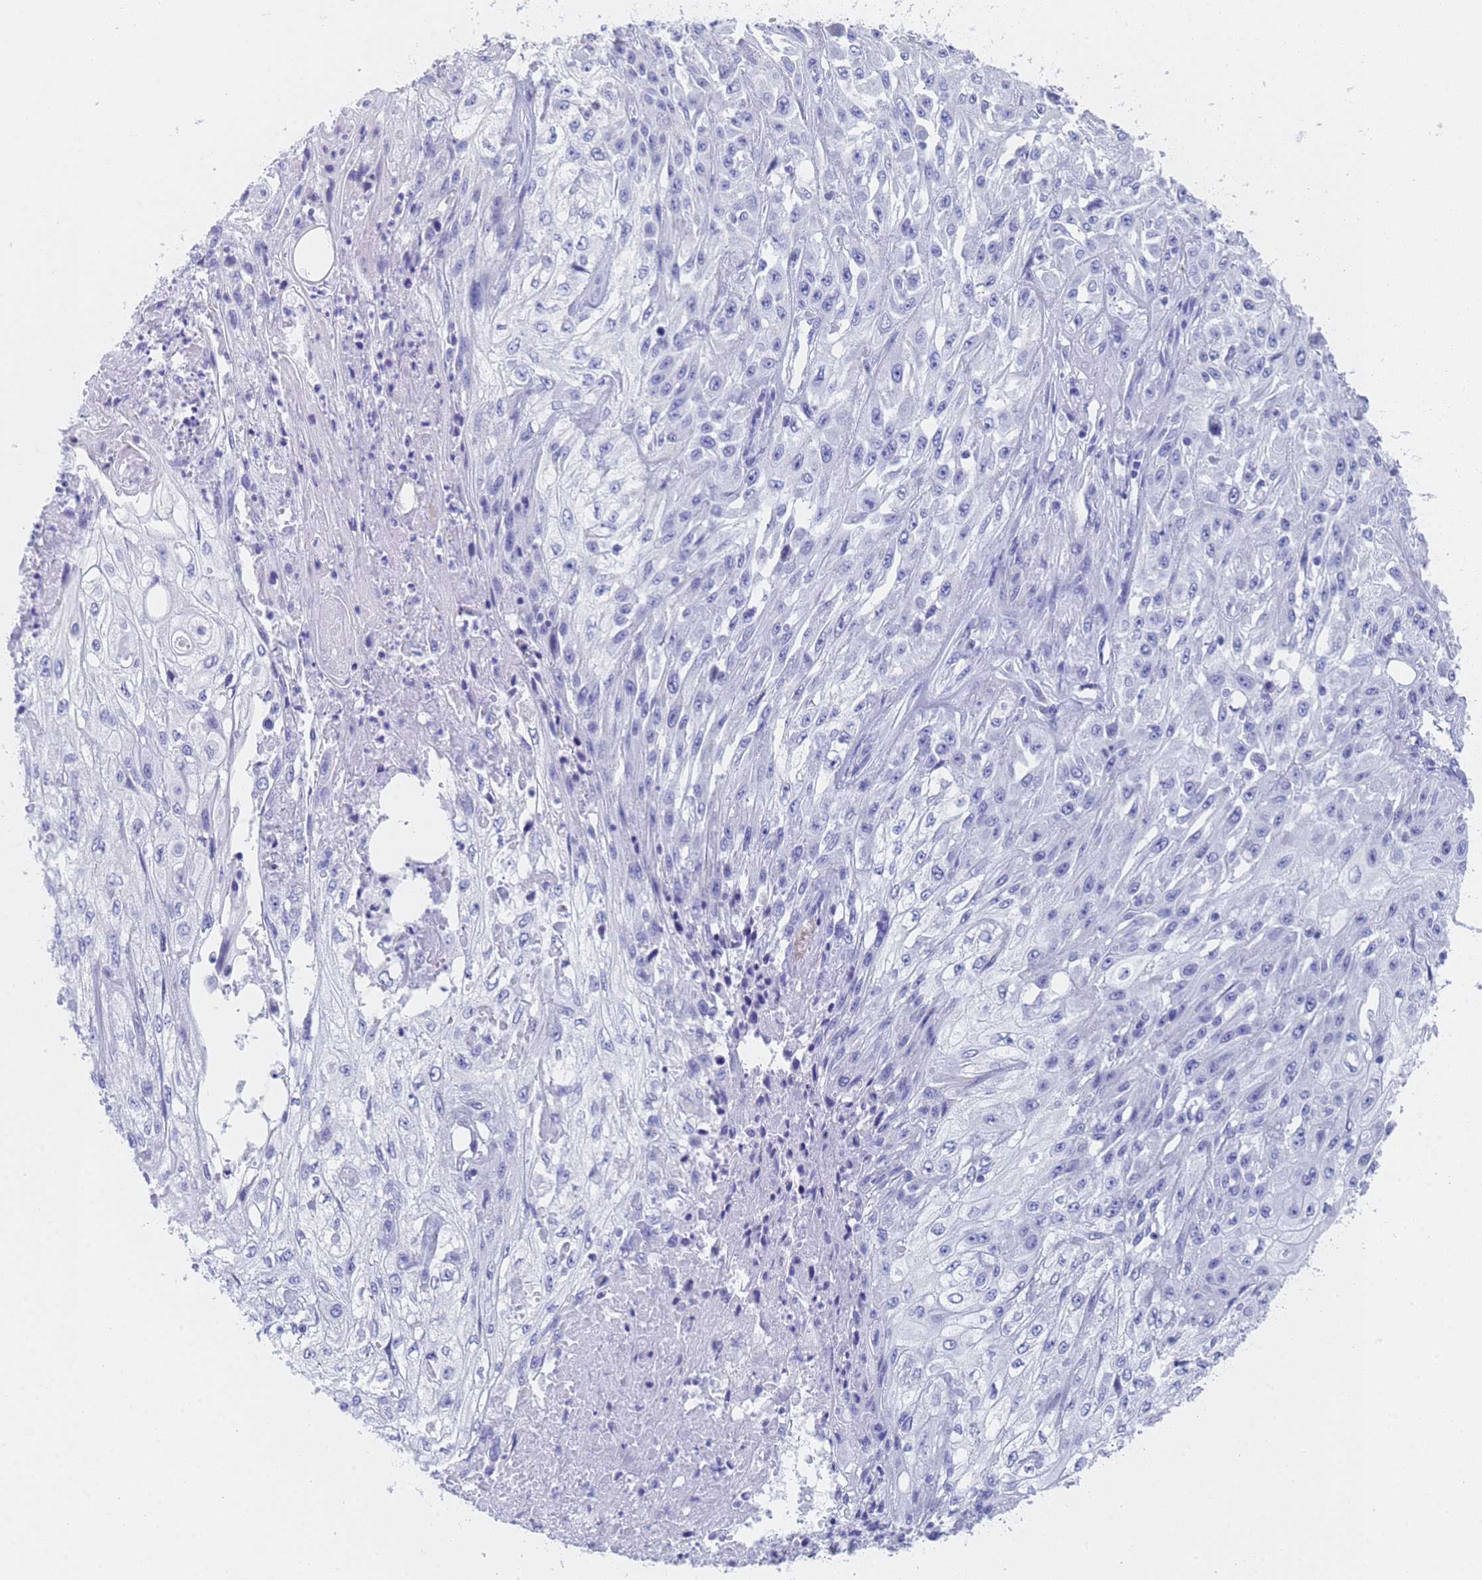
{"staining": {"intensity": "negative", "quantity": "none", "location": "none"}, "tissue": "skin cancer", "cell_type": "Tumor cells", "image_type": "cancer", "snomed": [{"axis": "morphology", "description": "Squamous cell carcinoma, NOS"}, {"axis": "morphology", "description": "Squamous cell carcinoma, metastatic, NOS"}, {"axis": "topography", "description": "Skin"}, {"axis": "topography", "description": "Lymph node"}], "caption": "There is no significant expression in tumor cells of skin squamous cell carcinoma.", "gene": "STATH", "patient": {"sex": "male", "age": 75}}